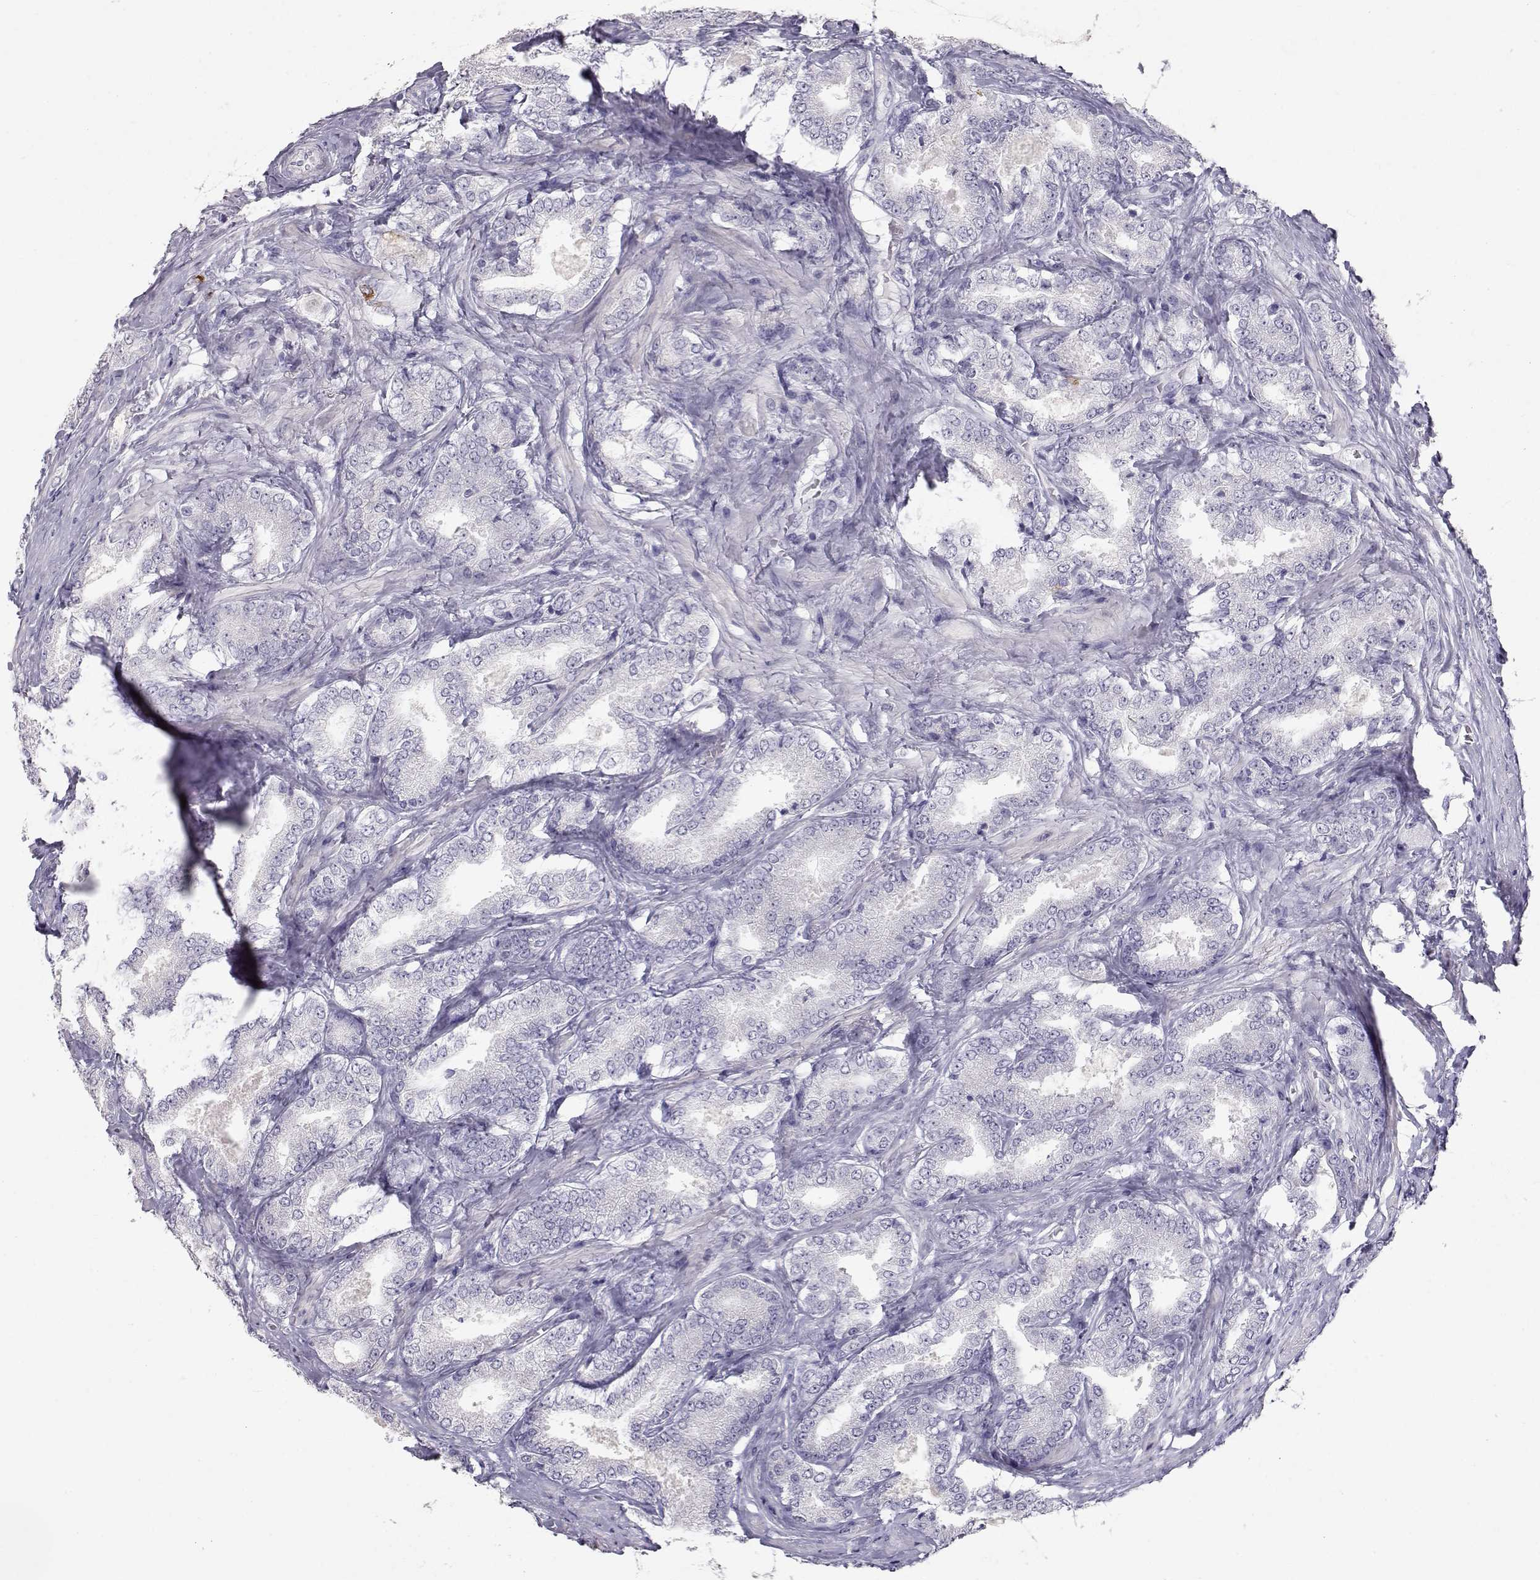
{"staining": {"intensity": "negative", "quantity": "none", "location": "none"}, "tissue": "prostate cancer", "cell_type": "Tumor cells", "image_type": "cancer", "snomed": [{"axis": "morphology", "description": "Adenocarcinoma, NOS"}, {"axis": "topography", "description": "Prostate"}], "caption": "Immunohistochemistry (IHC) image of neoplastic tissue: human adenocarcinoma (prostate) stained with DAB demonstrates no significant protein positivity in tumor cells. (DAB IHC with hematoxylin counter stain).", "gene": "LAMB3", "patient": {"sex": "male", "age": 64}}